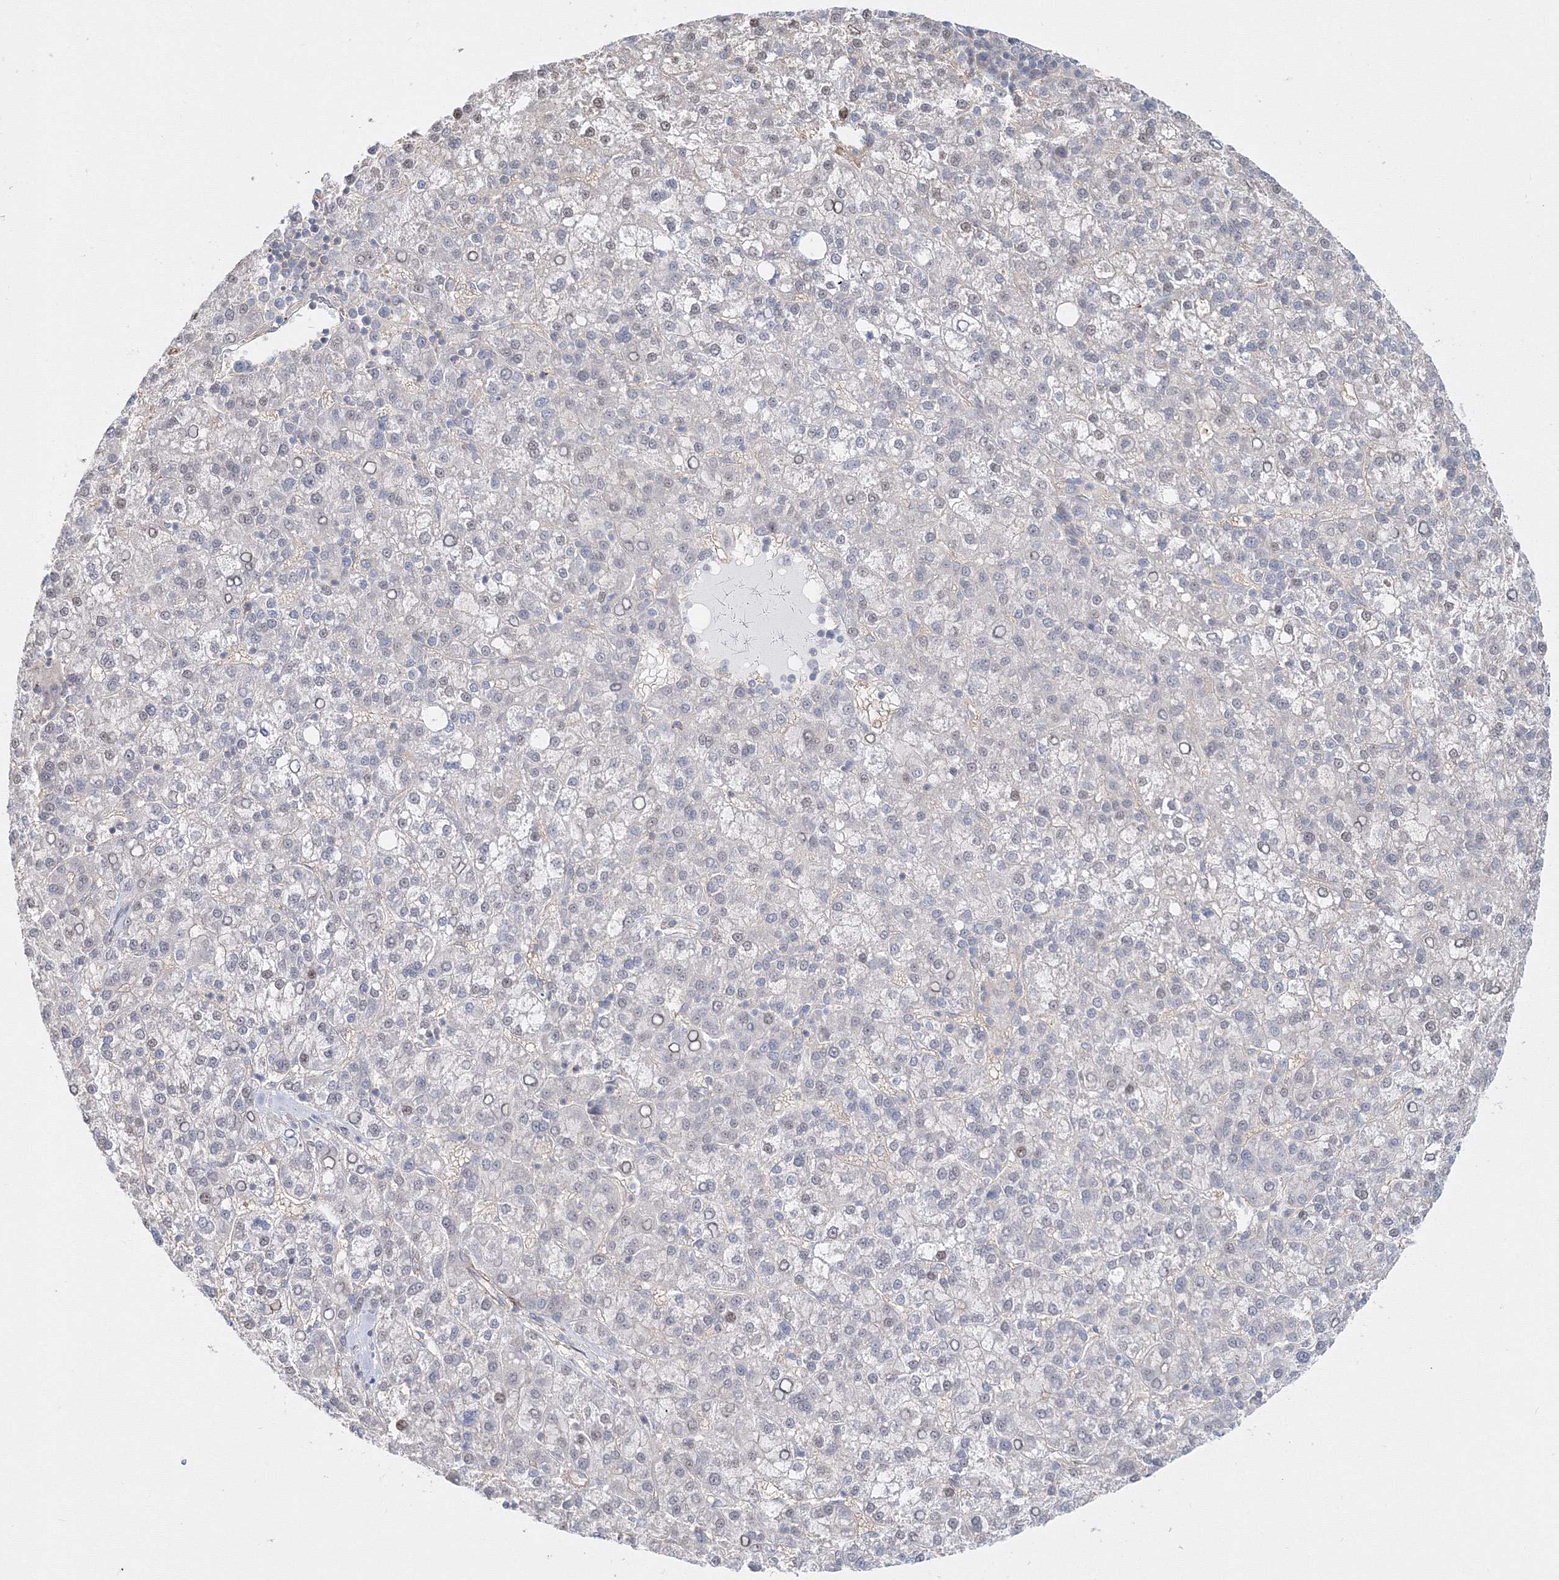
{"staining": {"intensity": "negative", "quantity": "none", "location": "none"}, "tissue": "liver cancer", "cell_type": "Tumor cells", "image_type": "cancer", "snomed": [{"axis": "morphology", "description": "Carcinoma, Hepatocellular, NOS"}, {"axis": "topography", "description": "Liver"}], "caption": "DAB (3,3'-diaminobenzidine) immunohistochemical staining of human liver hepatocellular carcinoma reveals no significant positivity in tumor cells.", "gene": "ARHGAP21", "patient": {"sex": "female", "age": 58}}